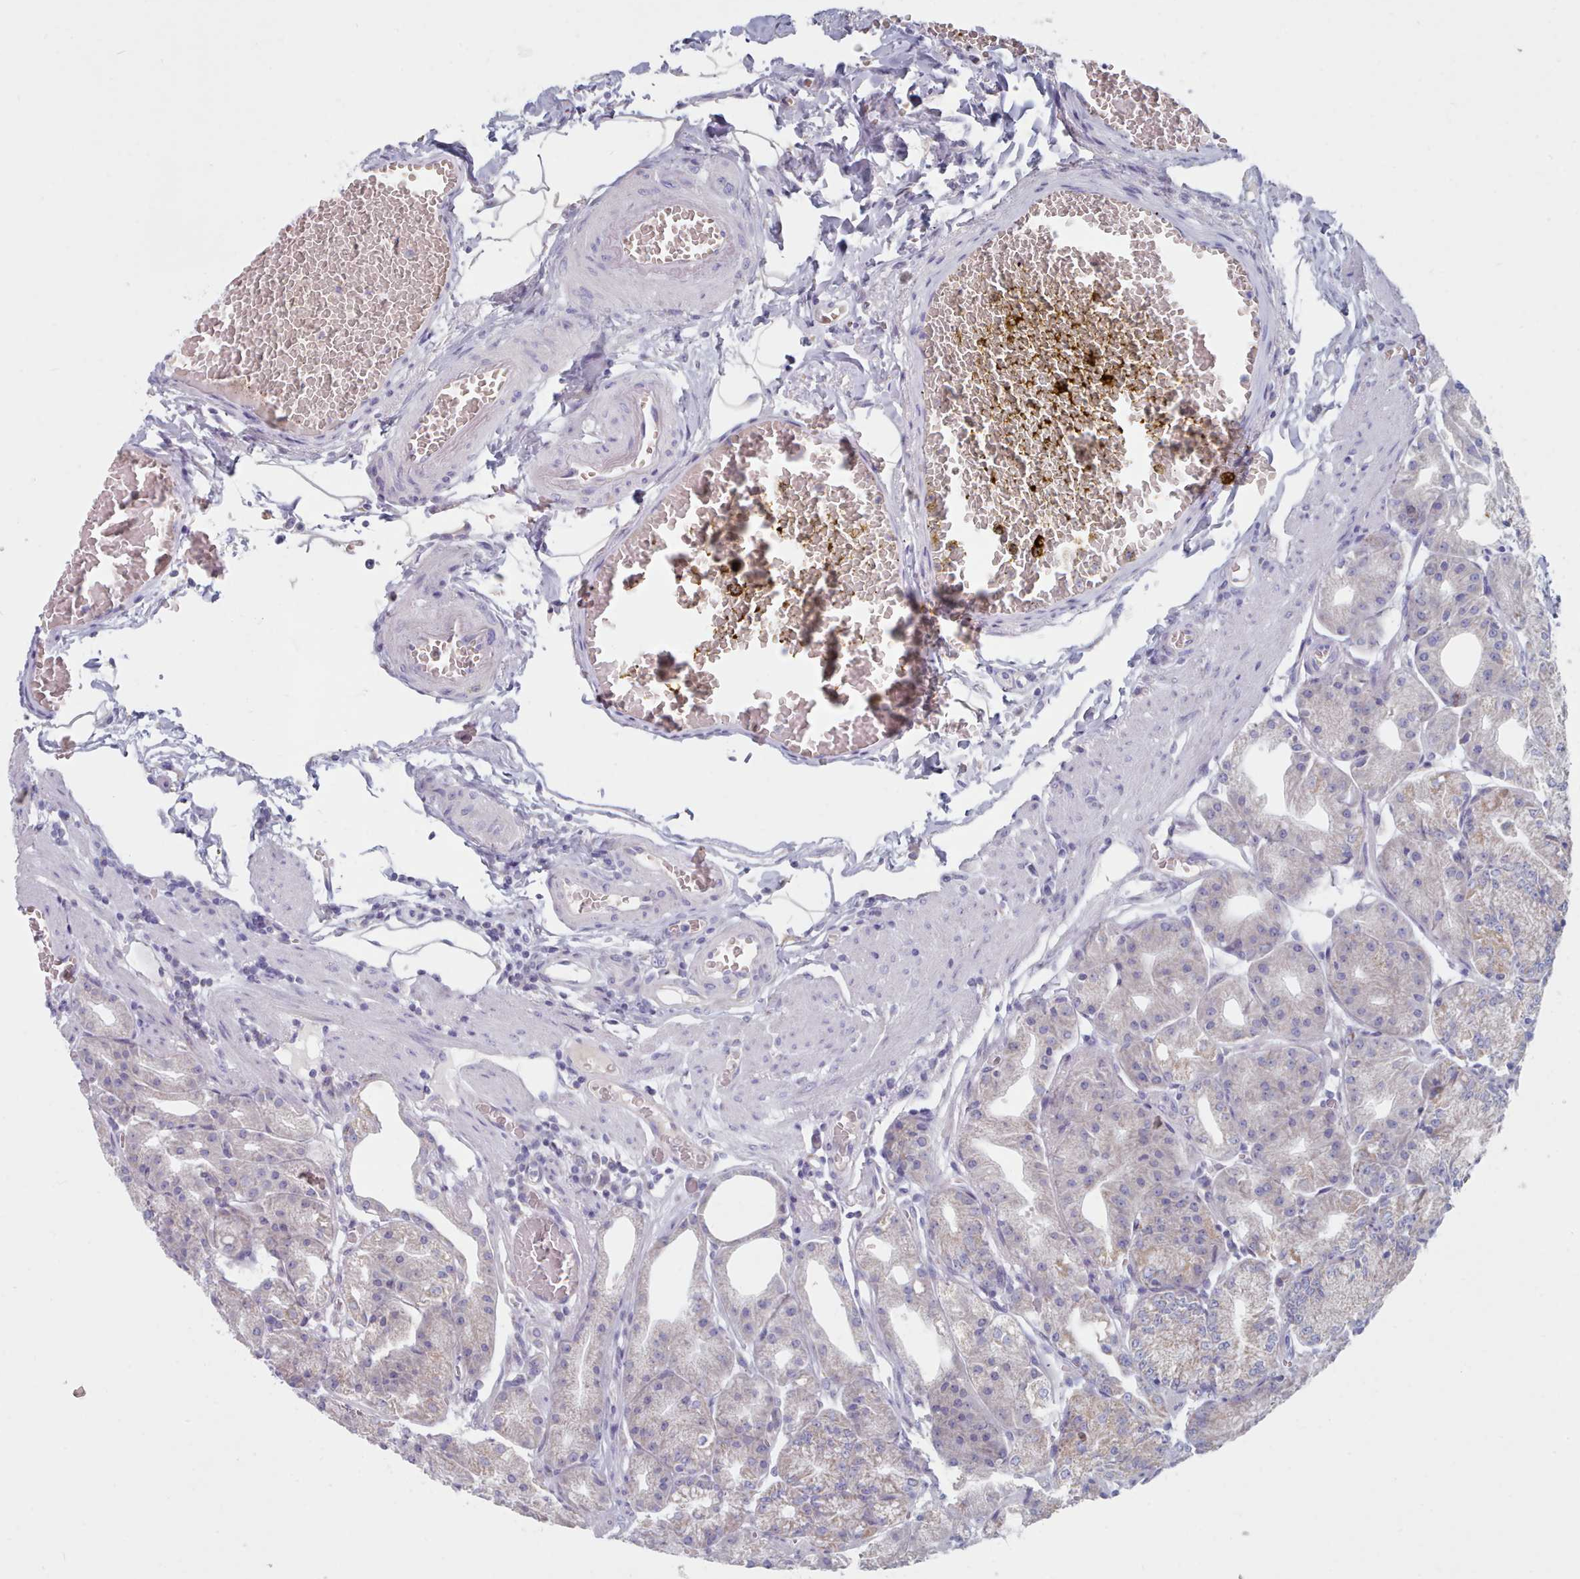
{"staining": {"intensity": "moderate", "quantity": "25%-75%", "location": "cytoplasmic/membranous"}, "tissue": "stomach", "cell_type": "Glandular cells", "image_type": "normal", "snomed": [{"axis": "morphology", "description": "Normal tissue, NOS"}, {"axis": "topography", "description": "Stomach, upper"}, {"axis": "topography", "description": "Stomach, lower"}], "caption": "High-power microscopy captured an IHC image of normal stomach, revealing moderate cytoplasmic/membranous expression in about 25%-75% of glandular cells.", "gene": "HAO1", "patient": {"sex": "male", "age": 71}}